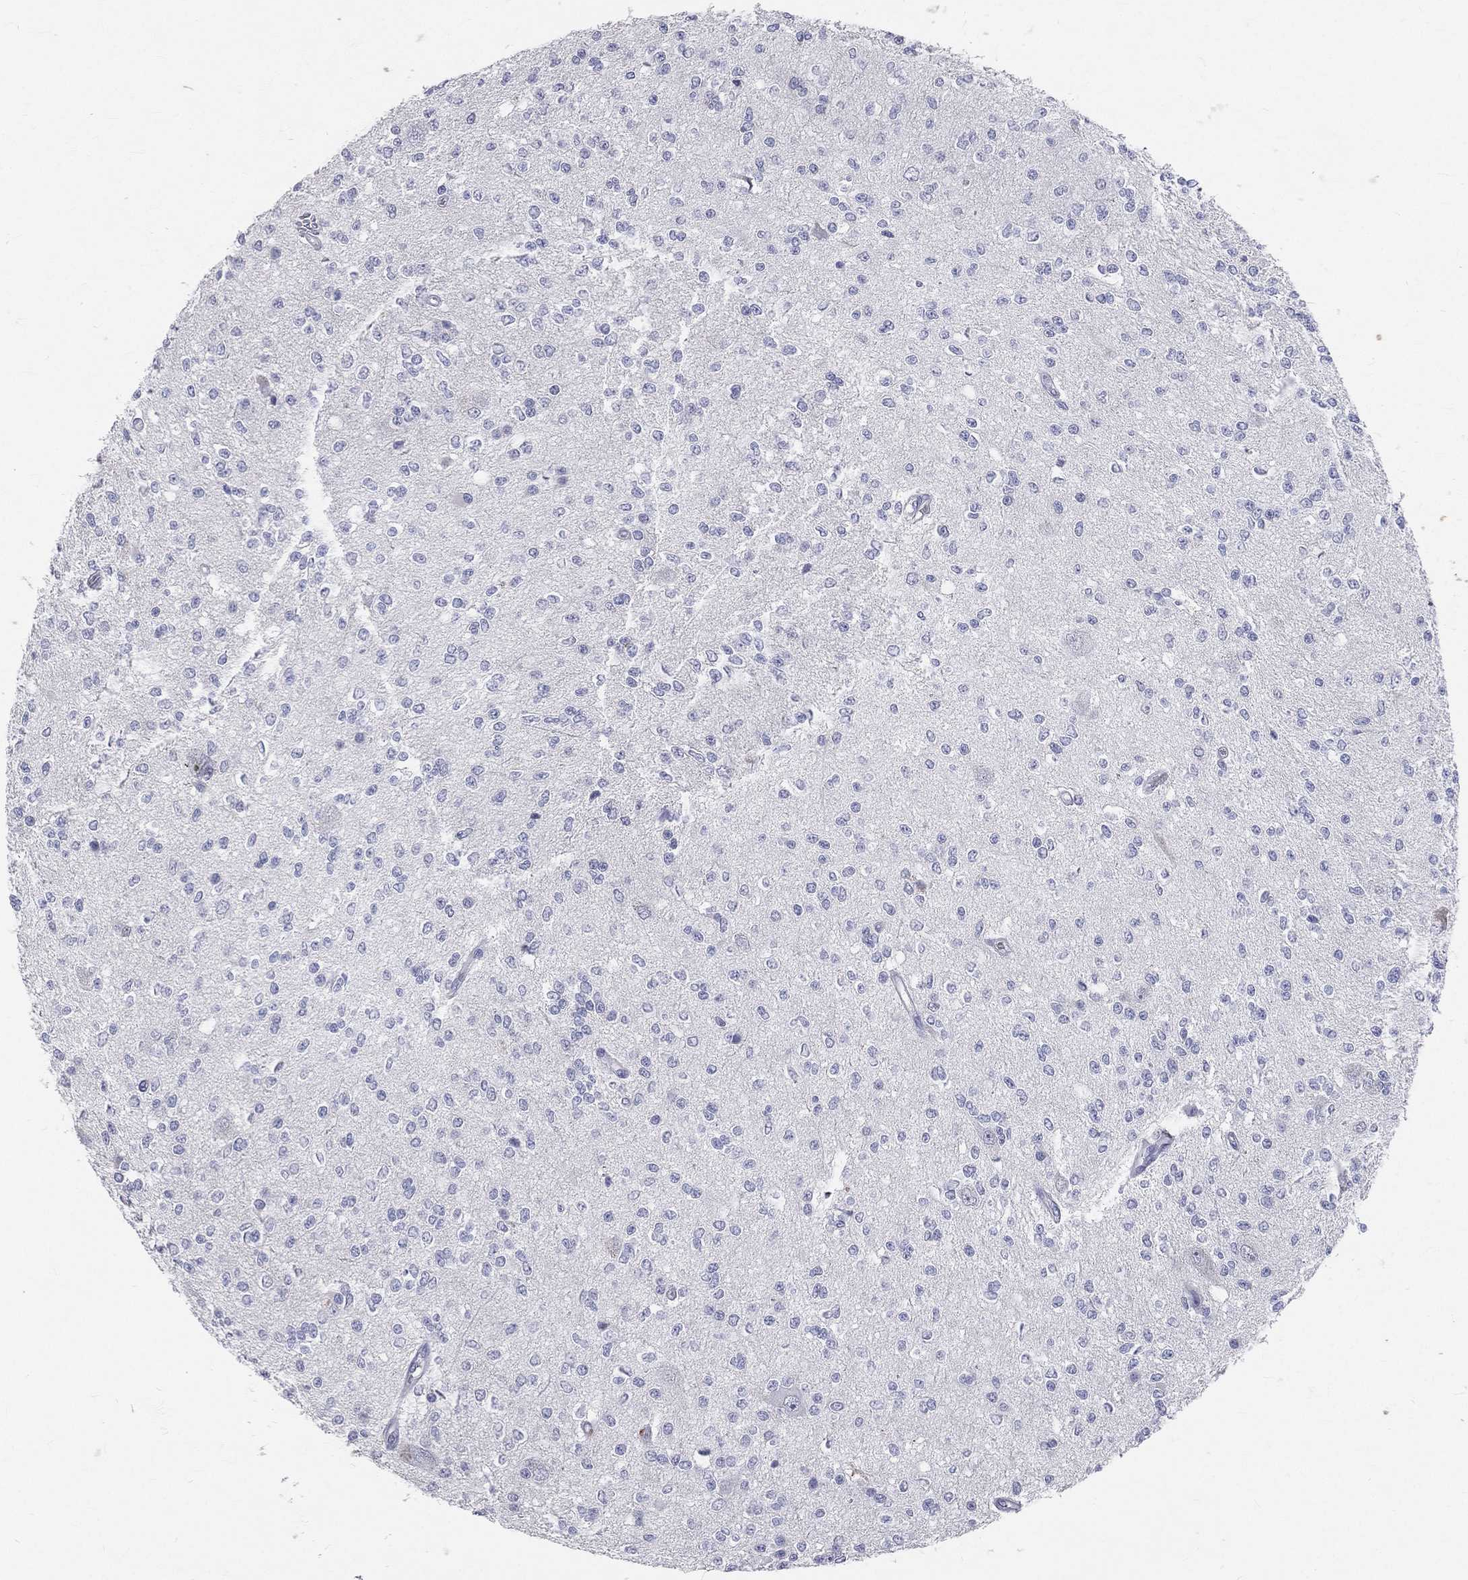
{"staining": {"intensity": "negative", "quantity": "none", "location": "none"}, "tissue": "glioma", "cell_type": "Tumor cells", "image_type": "cancer", "snomed": [{"axis": "morphology", "description": "Glioma, malignant, Low grade"}, {"axis": "topography", "description": "Brain"}], "caption": "The immunohistochemistry (IHC) histopathology image has no significant positivity in tumor cells of glioma tissue.", "gene": "CTSW", "patient": {"sex": "male", "age": 67}}